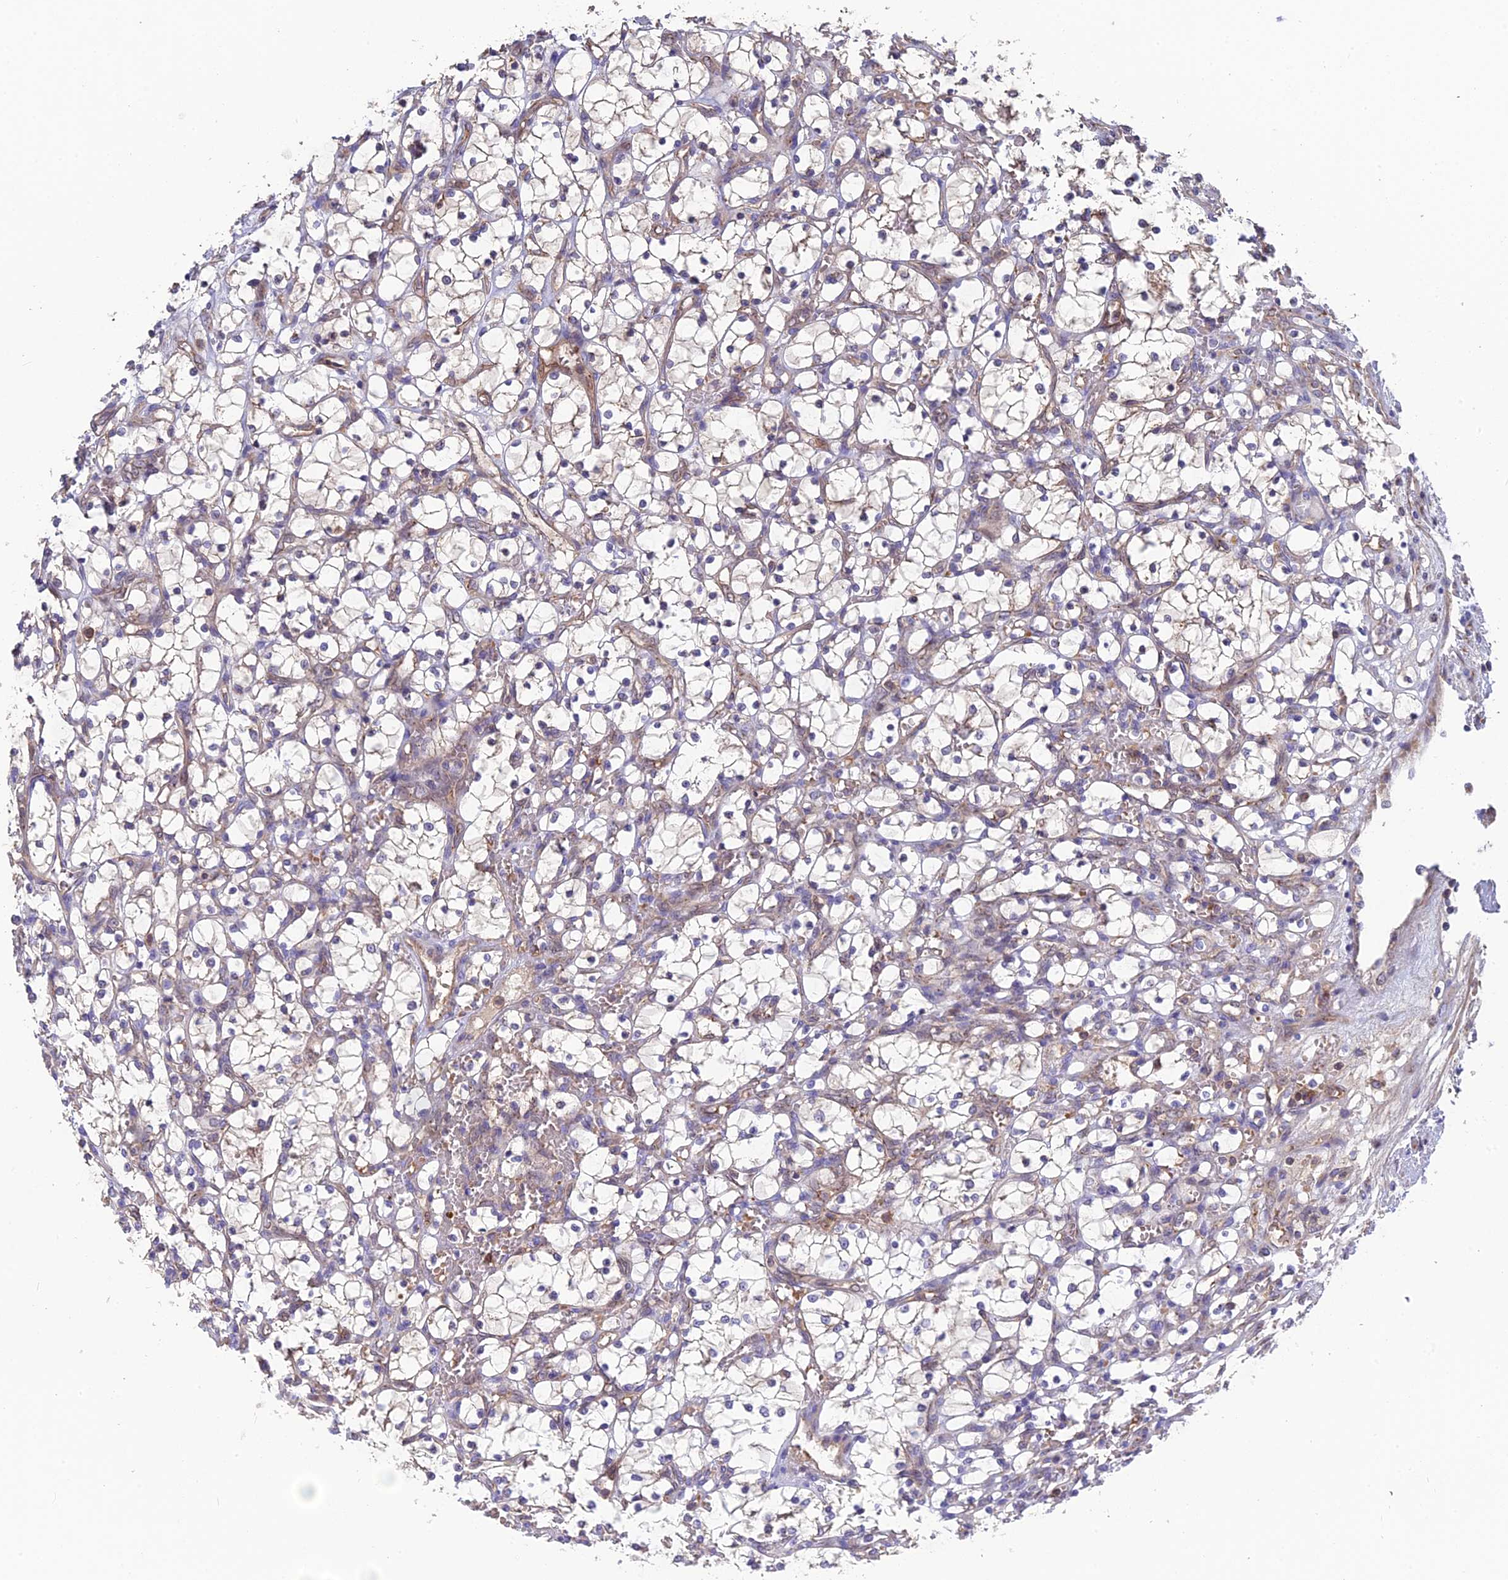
{"staining": {"intensity": "negative", "quantity": "none", "location": "none"}, "tissue": "renal cancer", "cell_type": "Tumor cells", "image_type": "cancer", "snomed": [{"axis": "morphology", "description": "Adenocarcinoma, NOS"}, {"axis": "topography", "description": "Kidney"}], "caption": "Renal cancer (adenocarcinoma) stained for a protein using immunohistochemistry (IHC) displays no positivity tumor cells.", "gene": "RPIA", "patient": {"sex": "female", "age": 69}}